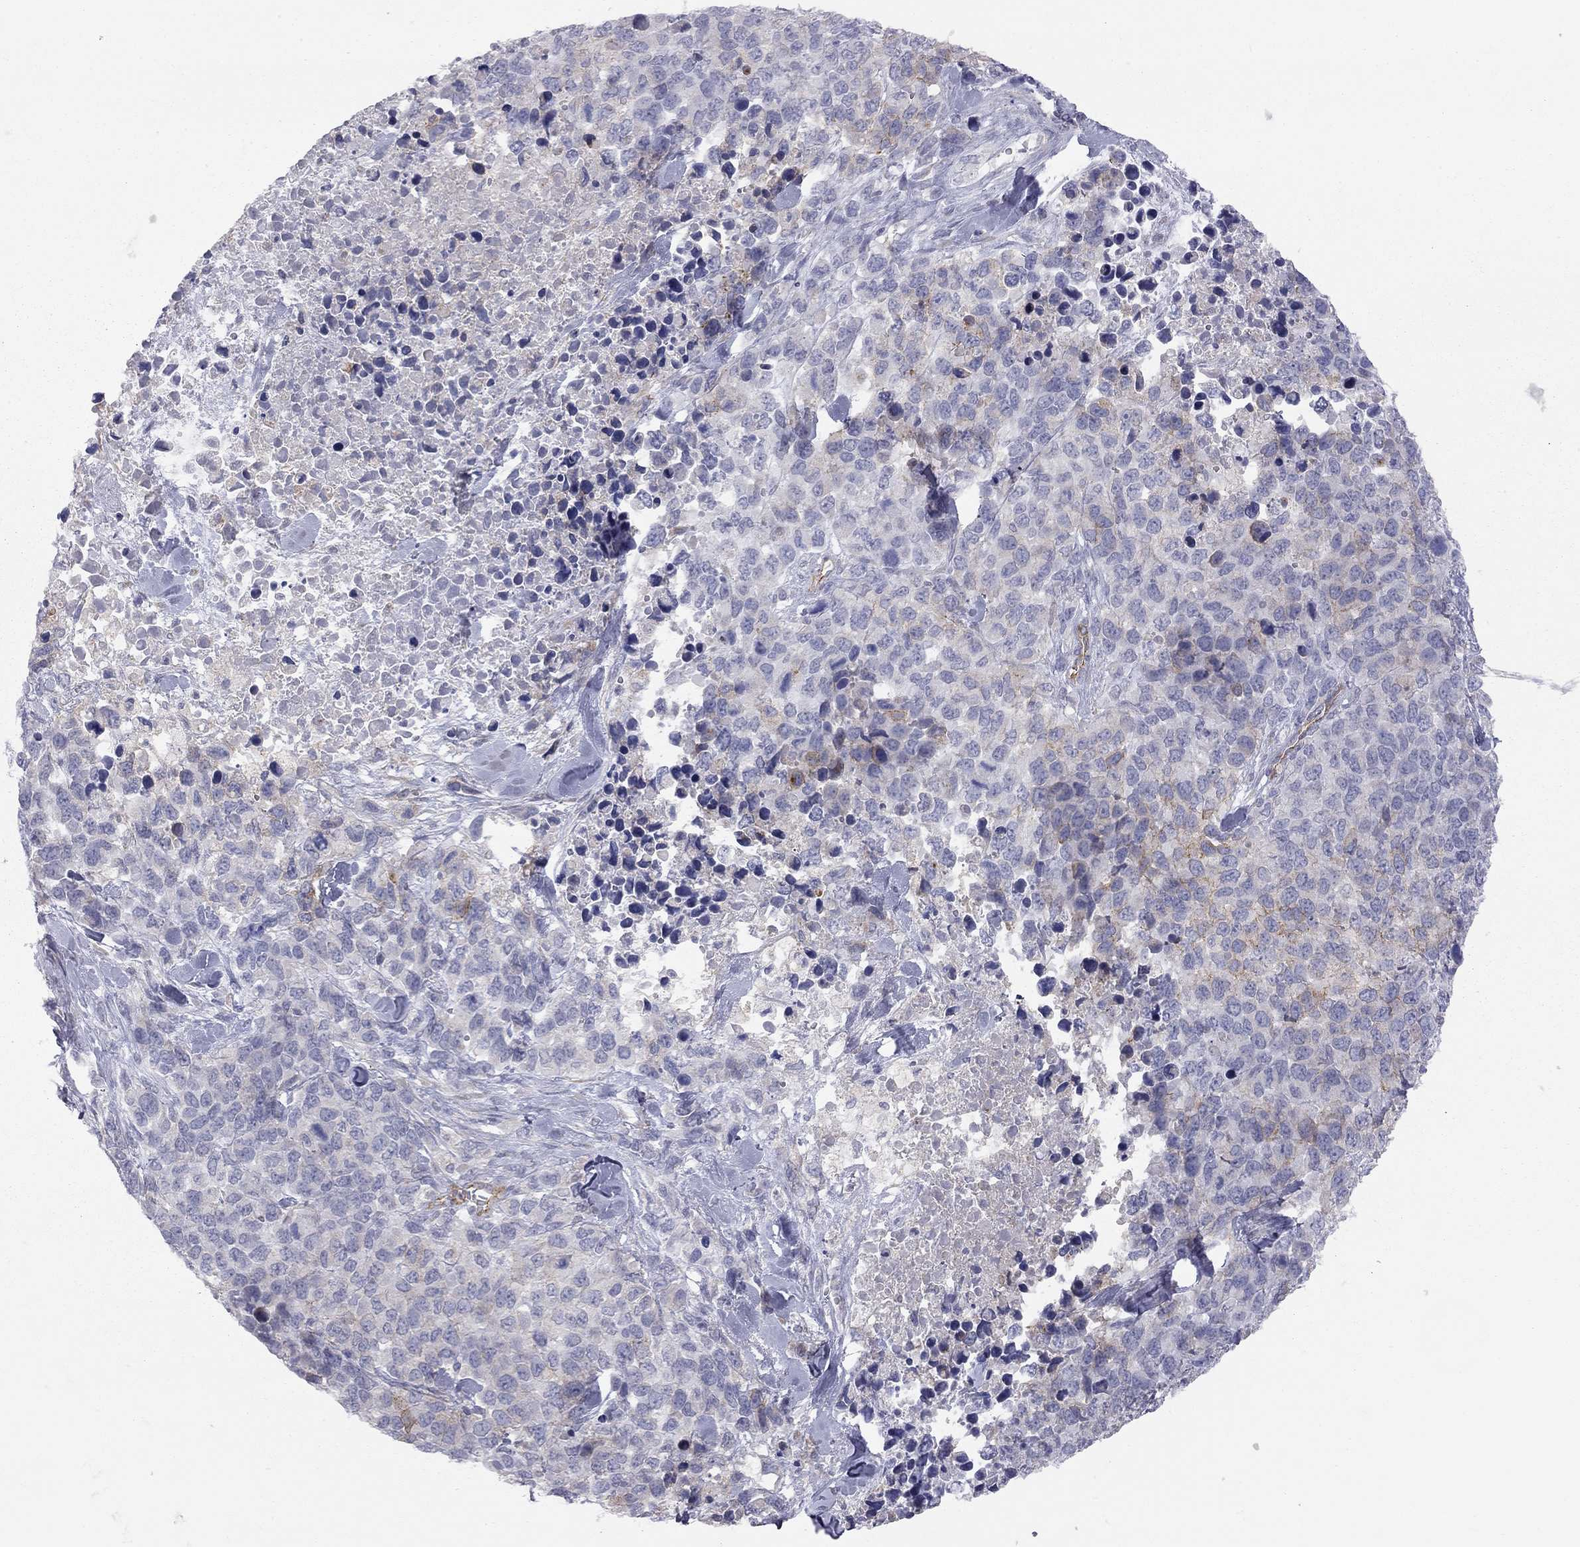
{"staining": {"intensity": "moderate", "quantity": "<25%", "location": "cytoplasmic/membranous"}, "tissue": "melanoma", "cell_type": "Tumor cells", "image_type": "cancer", "snomed": [{"axis": "morphology", "description": "Malignant melanoma, Metastatic site"}, {"axis": "topography", "description": "Skin"}], "caption": "Malignant melanoma (metastatic site) stained for a protein displays moderate cytoplasmic/membranous positivity in tumor cells.", "gene": "GPRC5B", "patient": {"sex": "male", "age": 84}}